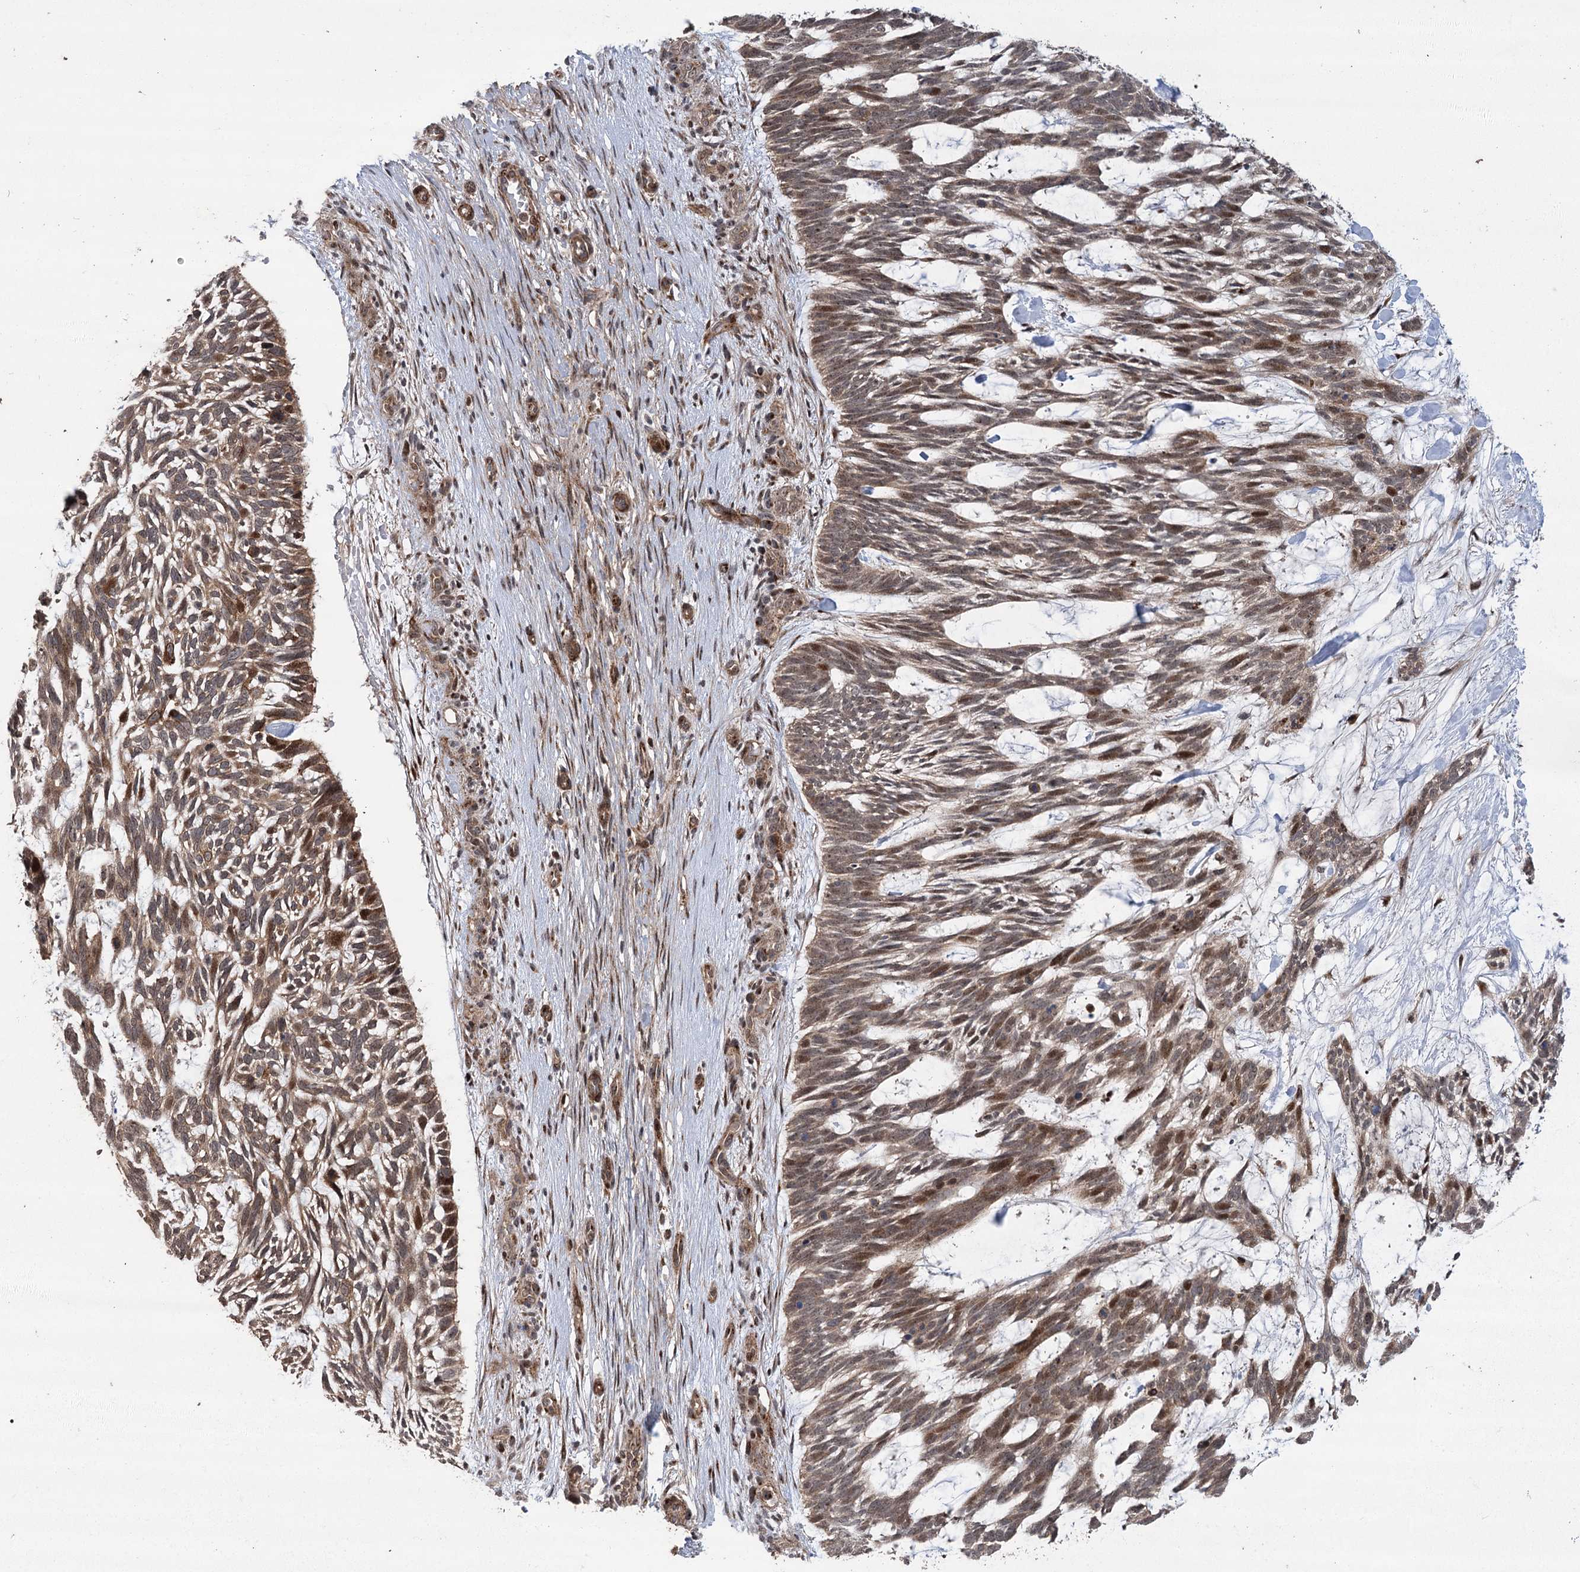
{"staining": {"intensity": "moderate", "quantity": ">75%", "location": "cytoplasmic/membranous,nuclear"}, "tissue": "skin cancer", "cell_type": "Tumor cells", "image_type": "cancer", "snomed": [{"axis": "morphology", "description": "Basal cell carcinoma"}, {"axis": "topography", "description": "Skin"}], "caption": "Skin basal cell carcinoma stained with a protein marker shows moderate staining in tumor cells.", "gene": "PARM1", "patient": {"sex": "male", "age": 88}}